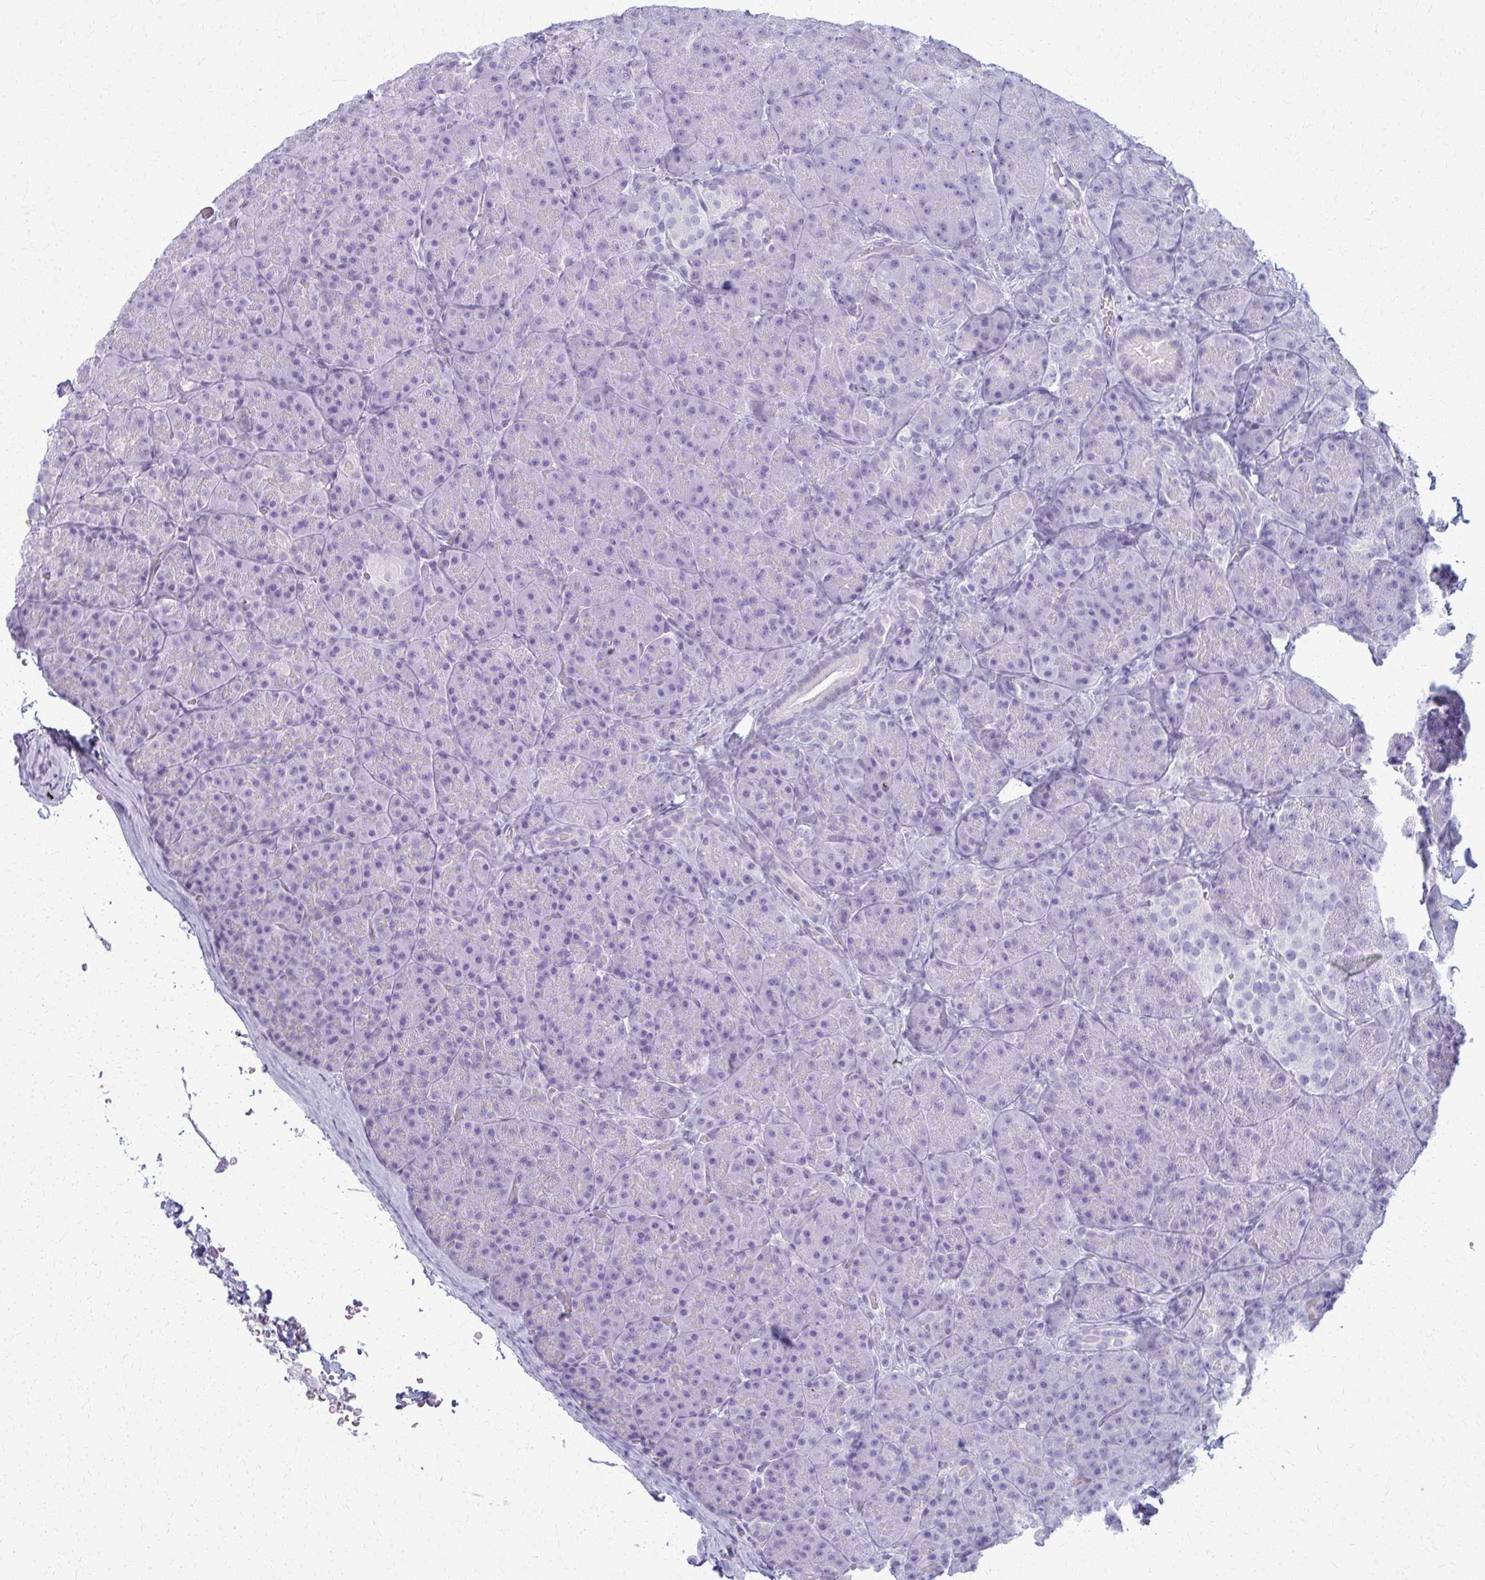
{"staining": {"intensity": "negative", "quantity": "none", "location": "none"}, "tissue": "pancreas", "cell_type": "Exocrine glandular cells", "image_type": "normal", "snomed": [{"axis": "morphology", "description": "Normal tissue, NOS"}, {"axis": "topography", "description": "Pancreas"}], "caption": "DAB immunohistochemical staining of normal human pancreas displays no significant staining in exocrine glandular cells. (Stains: DAB (3,3'-diaminobenzidine) immunohistochemistry with hematoxylin counter stain, Microscopy: brightfield microscopy at high magnification).", "gene": "ACSM2A", "patient": {"sex": "male", "age": 57}}